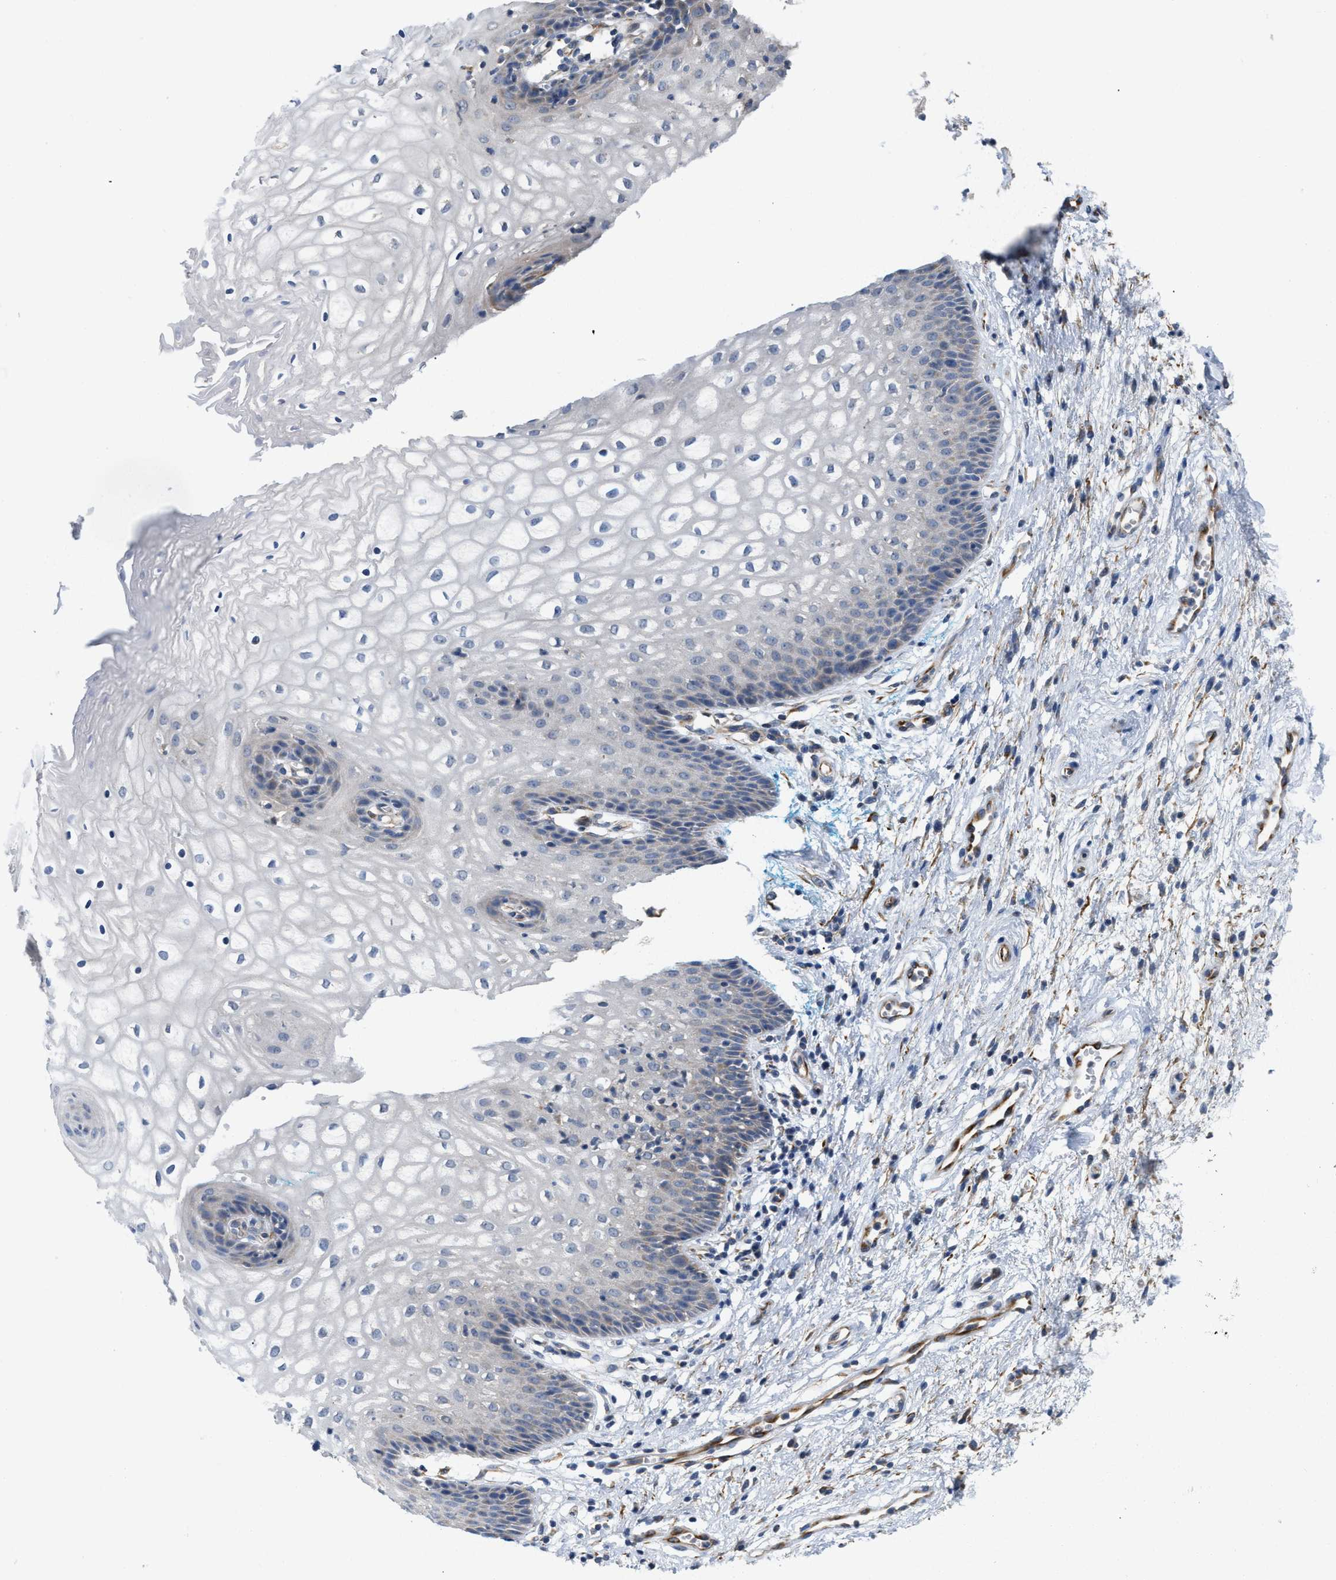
{"staining": {"intensity": "negative", "quantity": "none", "location": "none"}, "tissue": "vagina", "cell_type": "Squamous epithelial cells", "image_type": "normal", "snomed": [{"axis": "morphology", "description": "Normal tissue, NOS"}, {"axis": "topography", "description": "Vagina"}], "caption": "An IHC photomicrograph of unremarkable vagina is shown. There is no staining in squamous epithelial cells of vagina. (DAB (3,3'-diaminobenzidine) immunohistochemistry visualized using brightfield microscopy, high magnification).", "gene": "DHX58", "patient": {"sex": "female", "age": 34}}